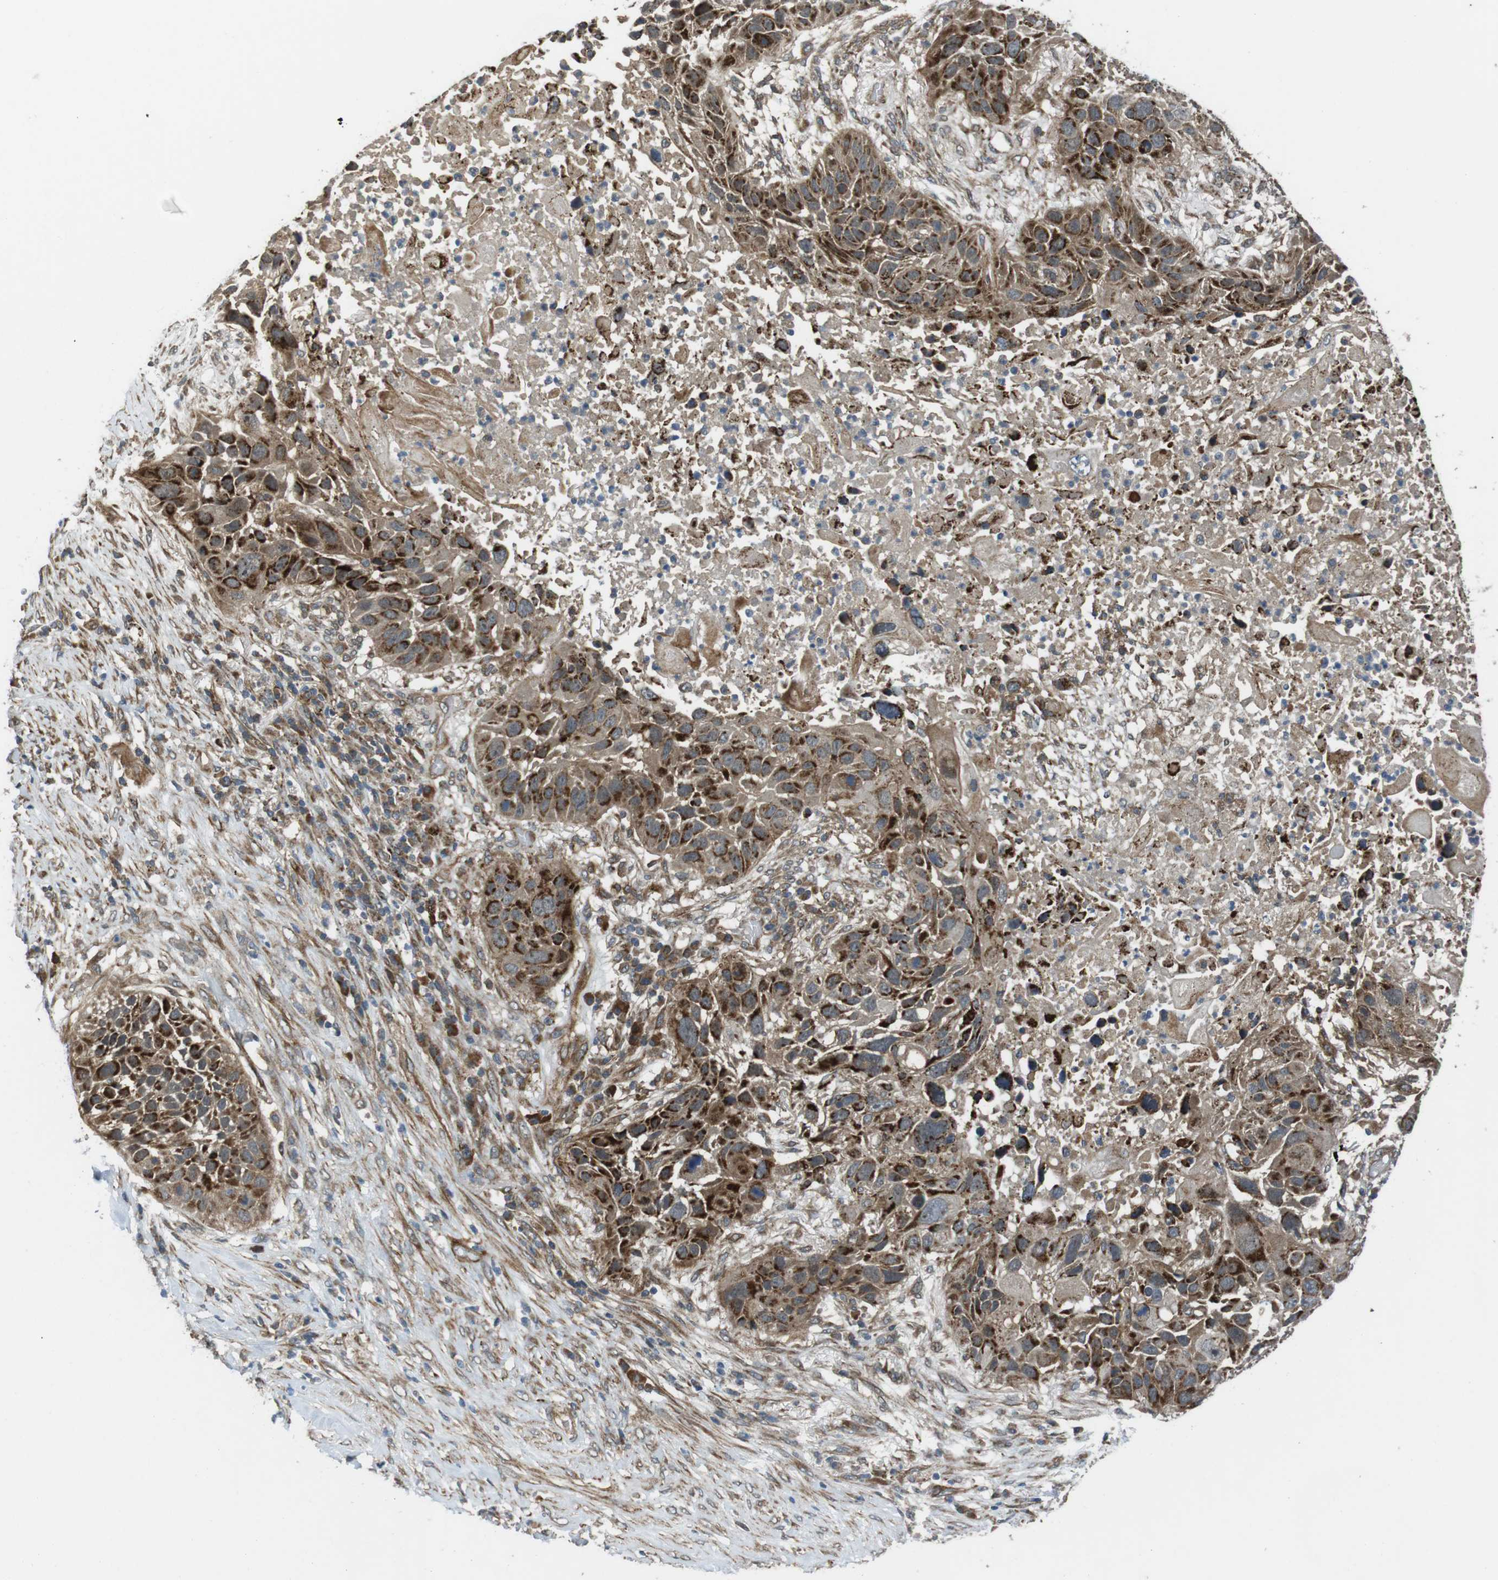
{"staining": {"intensity": "strong", "quantity": ">75%", "location": "cytoplasmic/membranous"}, "tissue": "lung cancer", "cell_type": "Tumor cells", "image_type": "cancer", "snomed": [{"axis": "morphology", "description": "Squamous cell carcinoma, NOS"}, {"axis": "topography", "description": "Lung"}], "caption": "Immunohistochemistry image of lung cancer (squamous cell carcinoma) stained for a protein (brown), which reveals high levels of strong cytoplasmic/membranous staining in about >75% of tumor cells.", "gene": "IFFO2", "patient": {"sex": "male", "age": 57}}